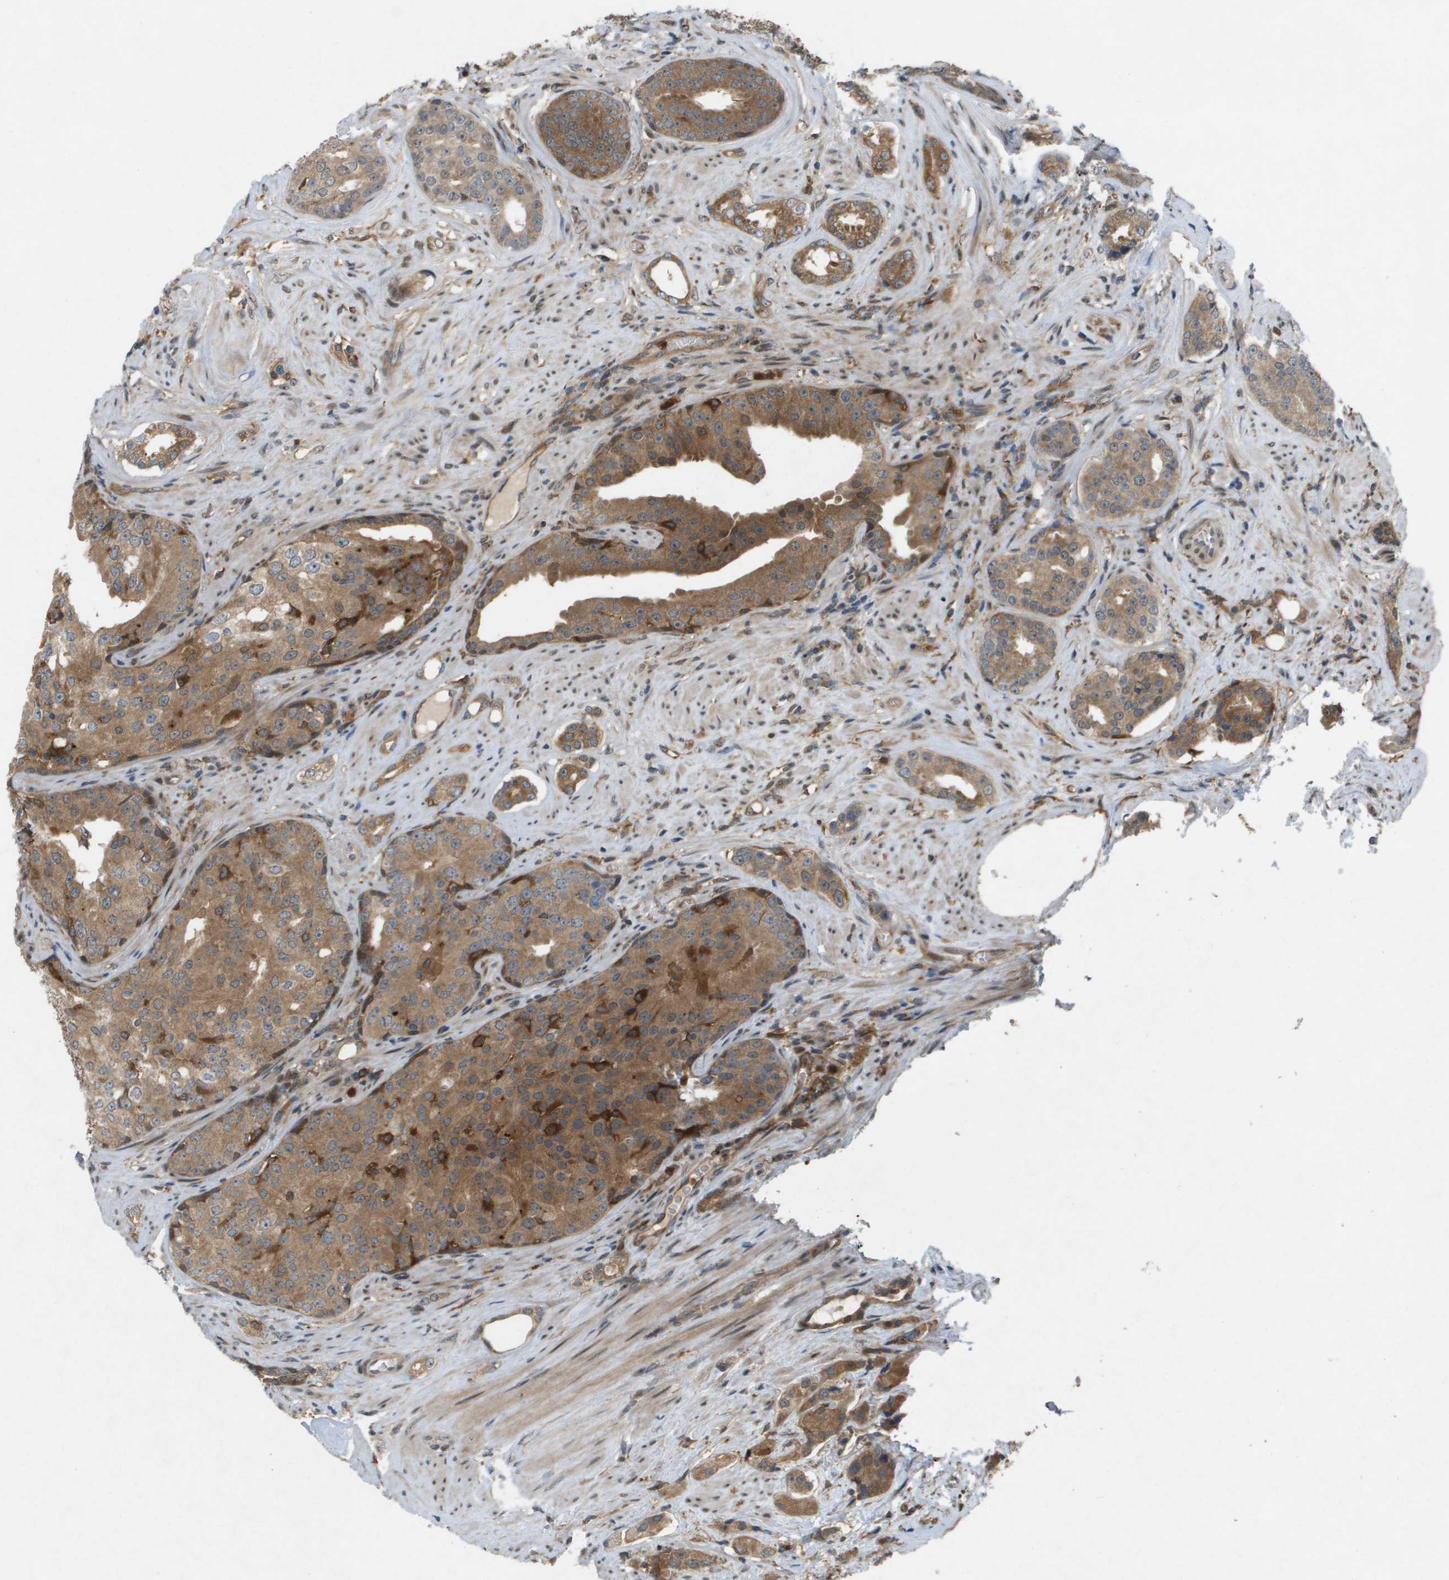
{"staining": {"intensity": "moderate", "quantity": ">75%", "location": "cytoplasmic/membranous"}, "tissue": "prostate cancer", "cell_type": "Tumor cells", "image_type": "cancer", "snomed": [{"axis": "morphology", "description": "Adenocarcinoma, High grade"}, {"axis": "topography", "description": "Prostate"}], "caption": "Moderate cytoplasmic/membranous positivity is appreciated in about >75% of tumor cells in prostate cancer (high-grade adenocarcinoma).", "gene": "PALD1", "patient": {"sex": "male", "age": 71}}